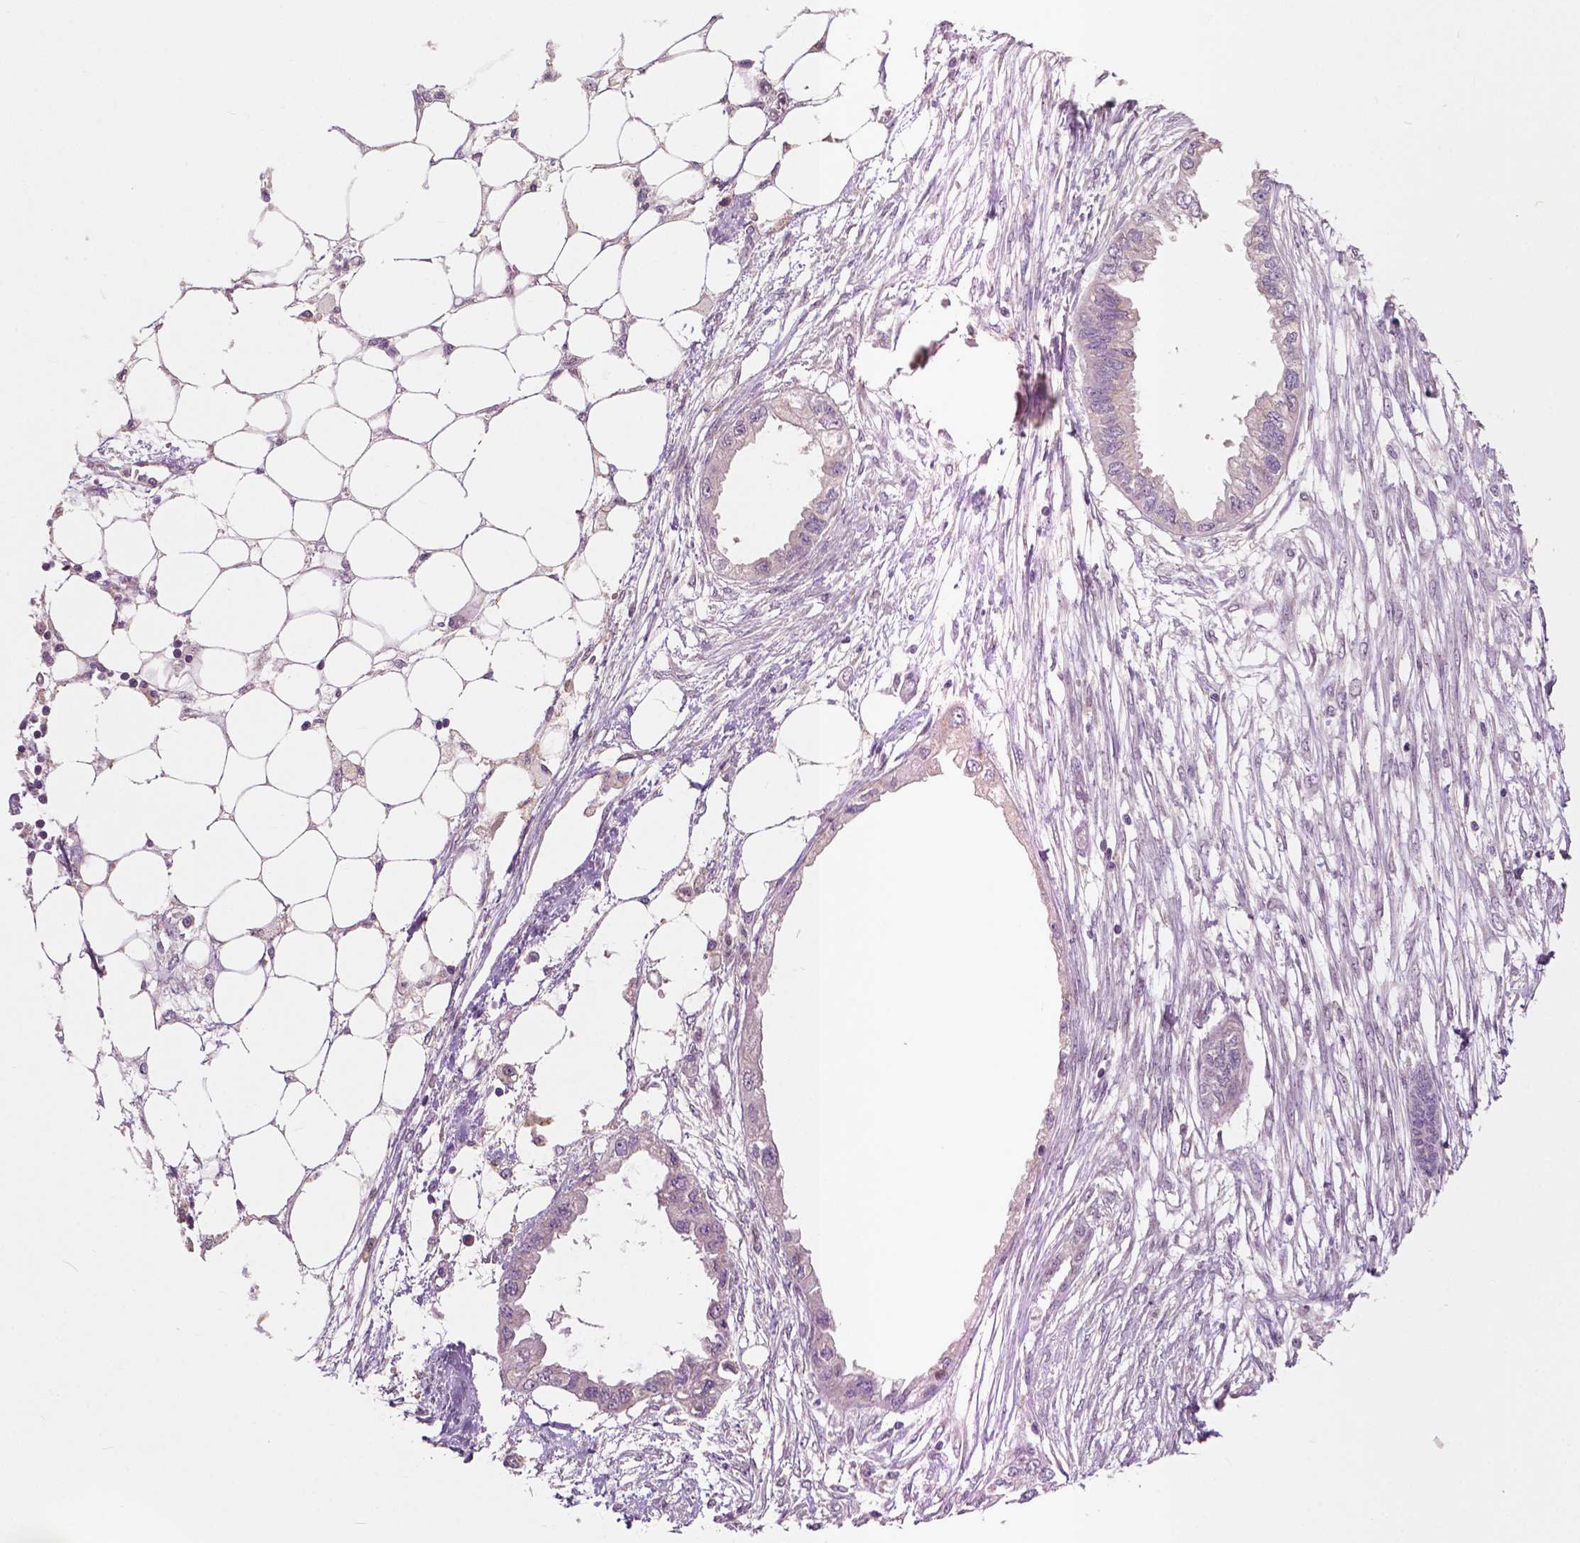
{"staining": {"intensity": "negative", "quantity": "none", "location": "none"}, "tissue": "endometrial cancer", "cell_type": "Tumor cells", "image_type": "cancer", "snomed": [{"axis": "morphology", "description": "Adenocarcinoma, NOS"}, {"axis": "morphology", "description": "Adenocarcinoma, metastatic, NOS"}, {"axis": "topography", "description": "Adipose tissue"}, {"axis": "topography", "description": "Endometrium"}], "caption": "This is an immunohistochemistry micrograph of endometrial cancer (adenocarcinoma). There is no positivity in tumor cells.", "gene": "EBAG9", "patient": {"sex": "female", "age": 67}}